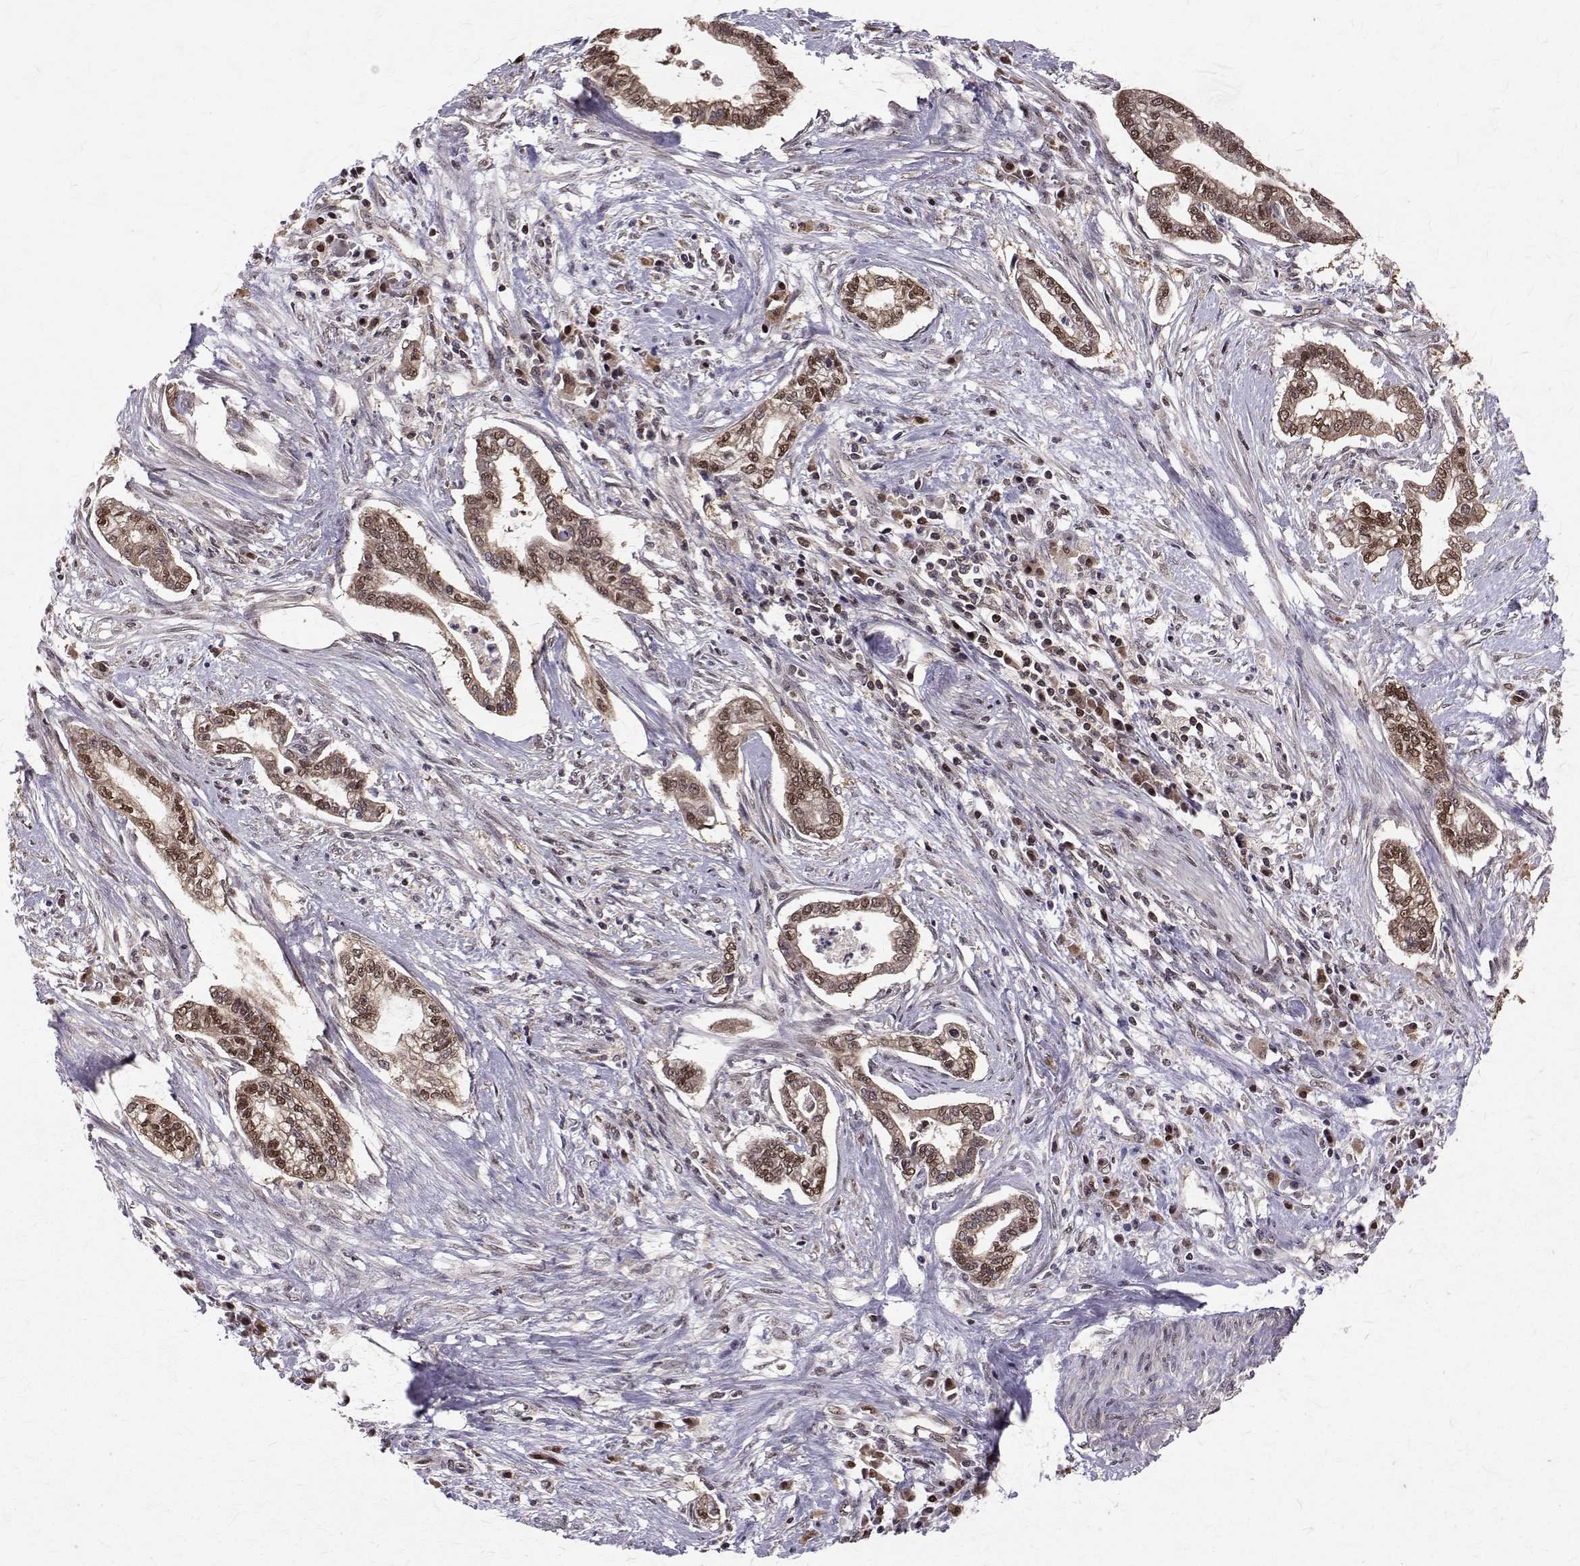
{"staining": {"intensity": "moderate", "quantity": ">75%", "location": "cytoplasmic/membranous,nuclear"}, "tissue": "cervical cancer", "cell_type": "Tumor cells", "image_type": "cancer", "snomed": [{"axis": "morphology", "description": "Adenocarcinoma, NOS"}, {"axis": "topography", "description": "Cervix"}], "caption": "Human cervical cancer (adenocarcinoma) stained with a protein marker reveals moderate staining in tumor cells.", "gene": "NIF3L1", "patient": {"sex": "female", "age": 62}}